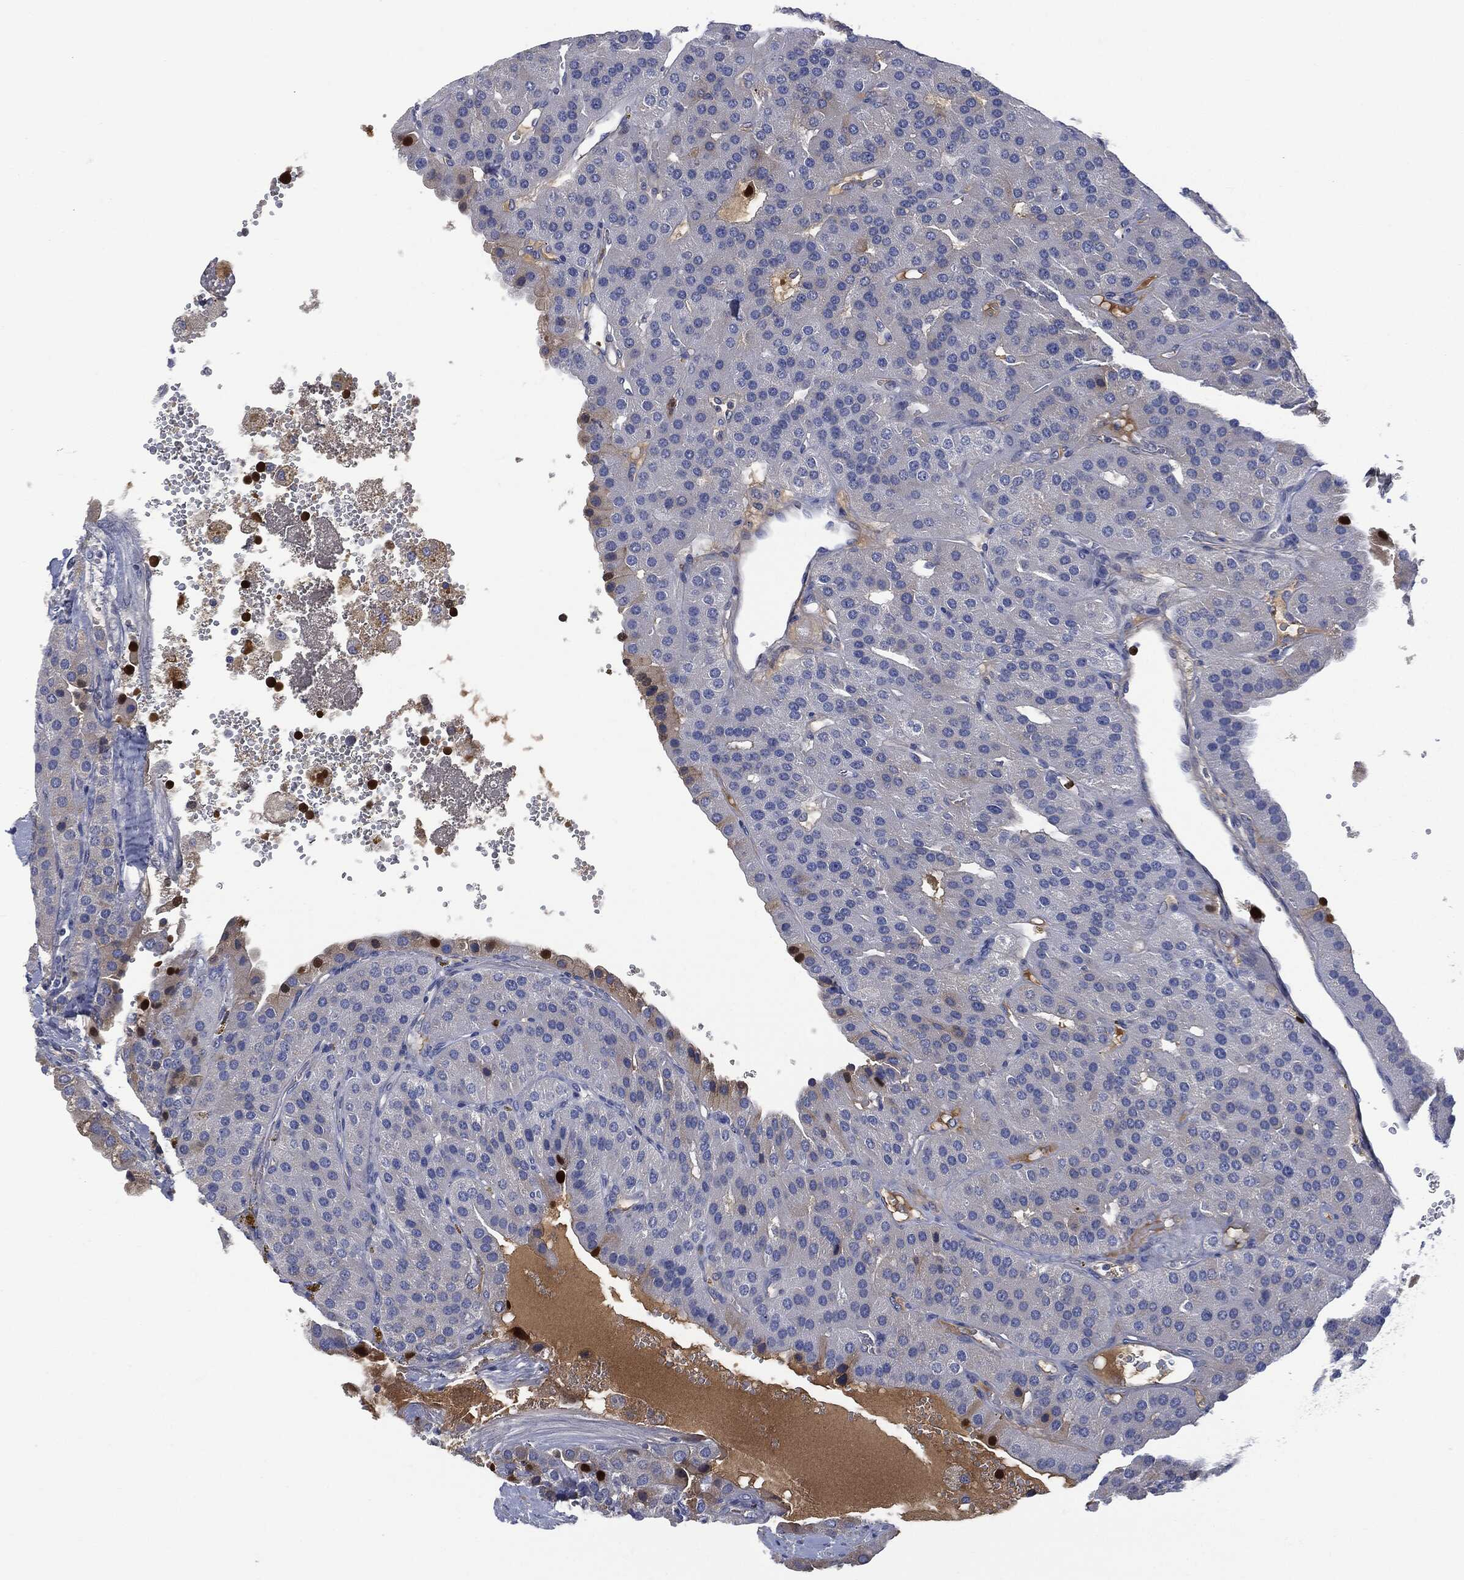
{"staining": {"intensity": "negative", "quantity": "none", "location": "none"}, "tissue": "parathyroid gland", "cell_type": "Glandular cells", "image_type": "normal", "snomed": [{"axis": "morphology", "description": "Normal tissue, NOS"}, {"axis": "morphology", "description": "Adenoma, NOS"}, {"axis": "topography", "description": "Parathyroid gland"}], "caption": "Image shows no significant protein expression in glandular cells of unremarkable parathyroid gland. The staining was performed using DAB to visualize the protein expression in brown, while the nuclei were stained in blue with hematoxylin (Magnification: 20x).", "gene": "BTK", "patient": {"sex": "female", "age": 86}}